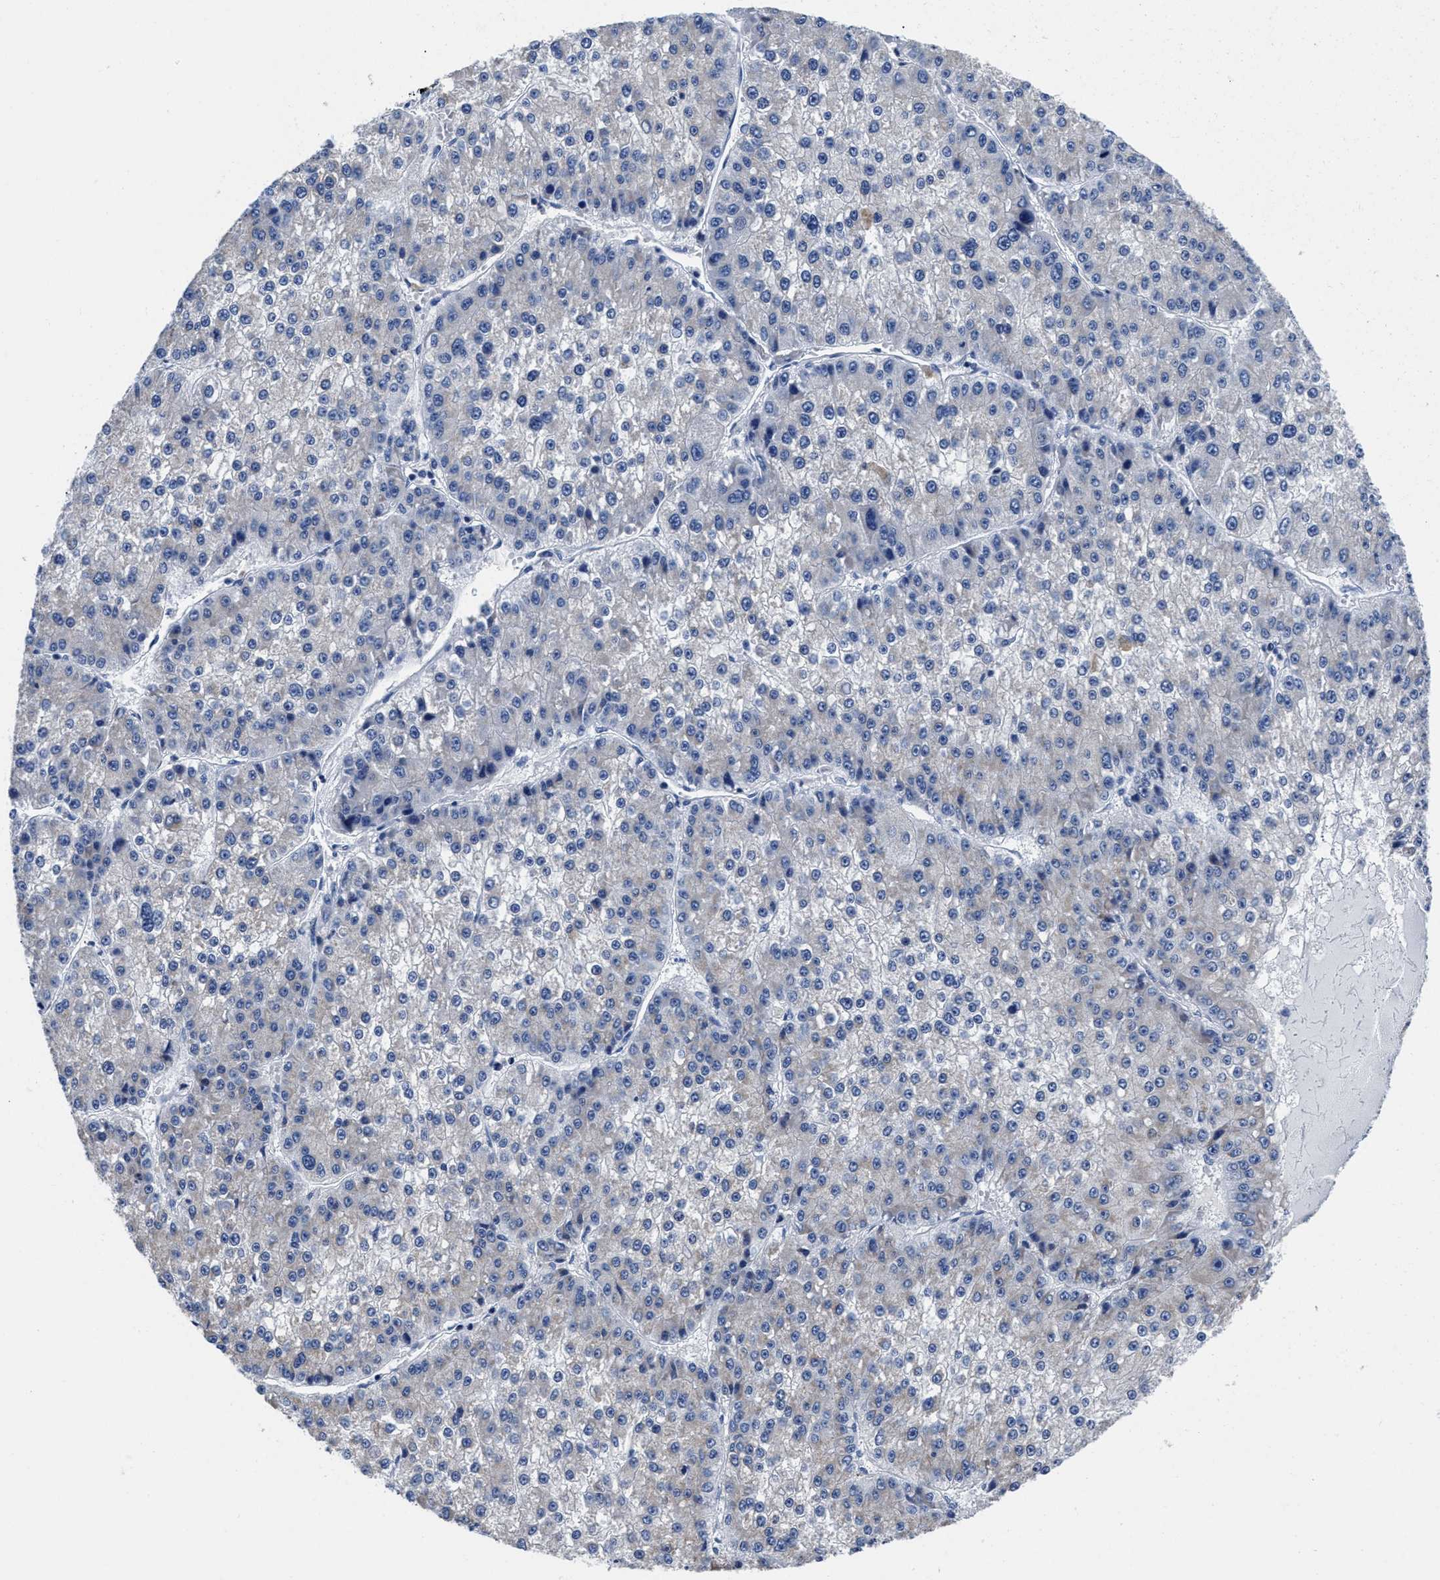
{"staining": {"intensity": "negative", "quantity": "none", "location": "none"}, "tissue": "liver cancer", "cell_type": "Tumor cells", "image_type": "cancer", "snomed": [{"axis": "morphology", "description": "Carcinoma, Hepatocellular, NOS"}, {"axis": "topography", "description": "Liver"}], "caption": "Hepatocellular carcinoma (liver) stained for a protein using IHC shows no expression tumor cells.", "gene": "SLC35F1", "patient": {"sex": "female", "age": 73}}